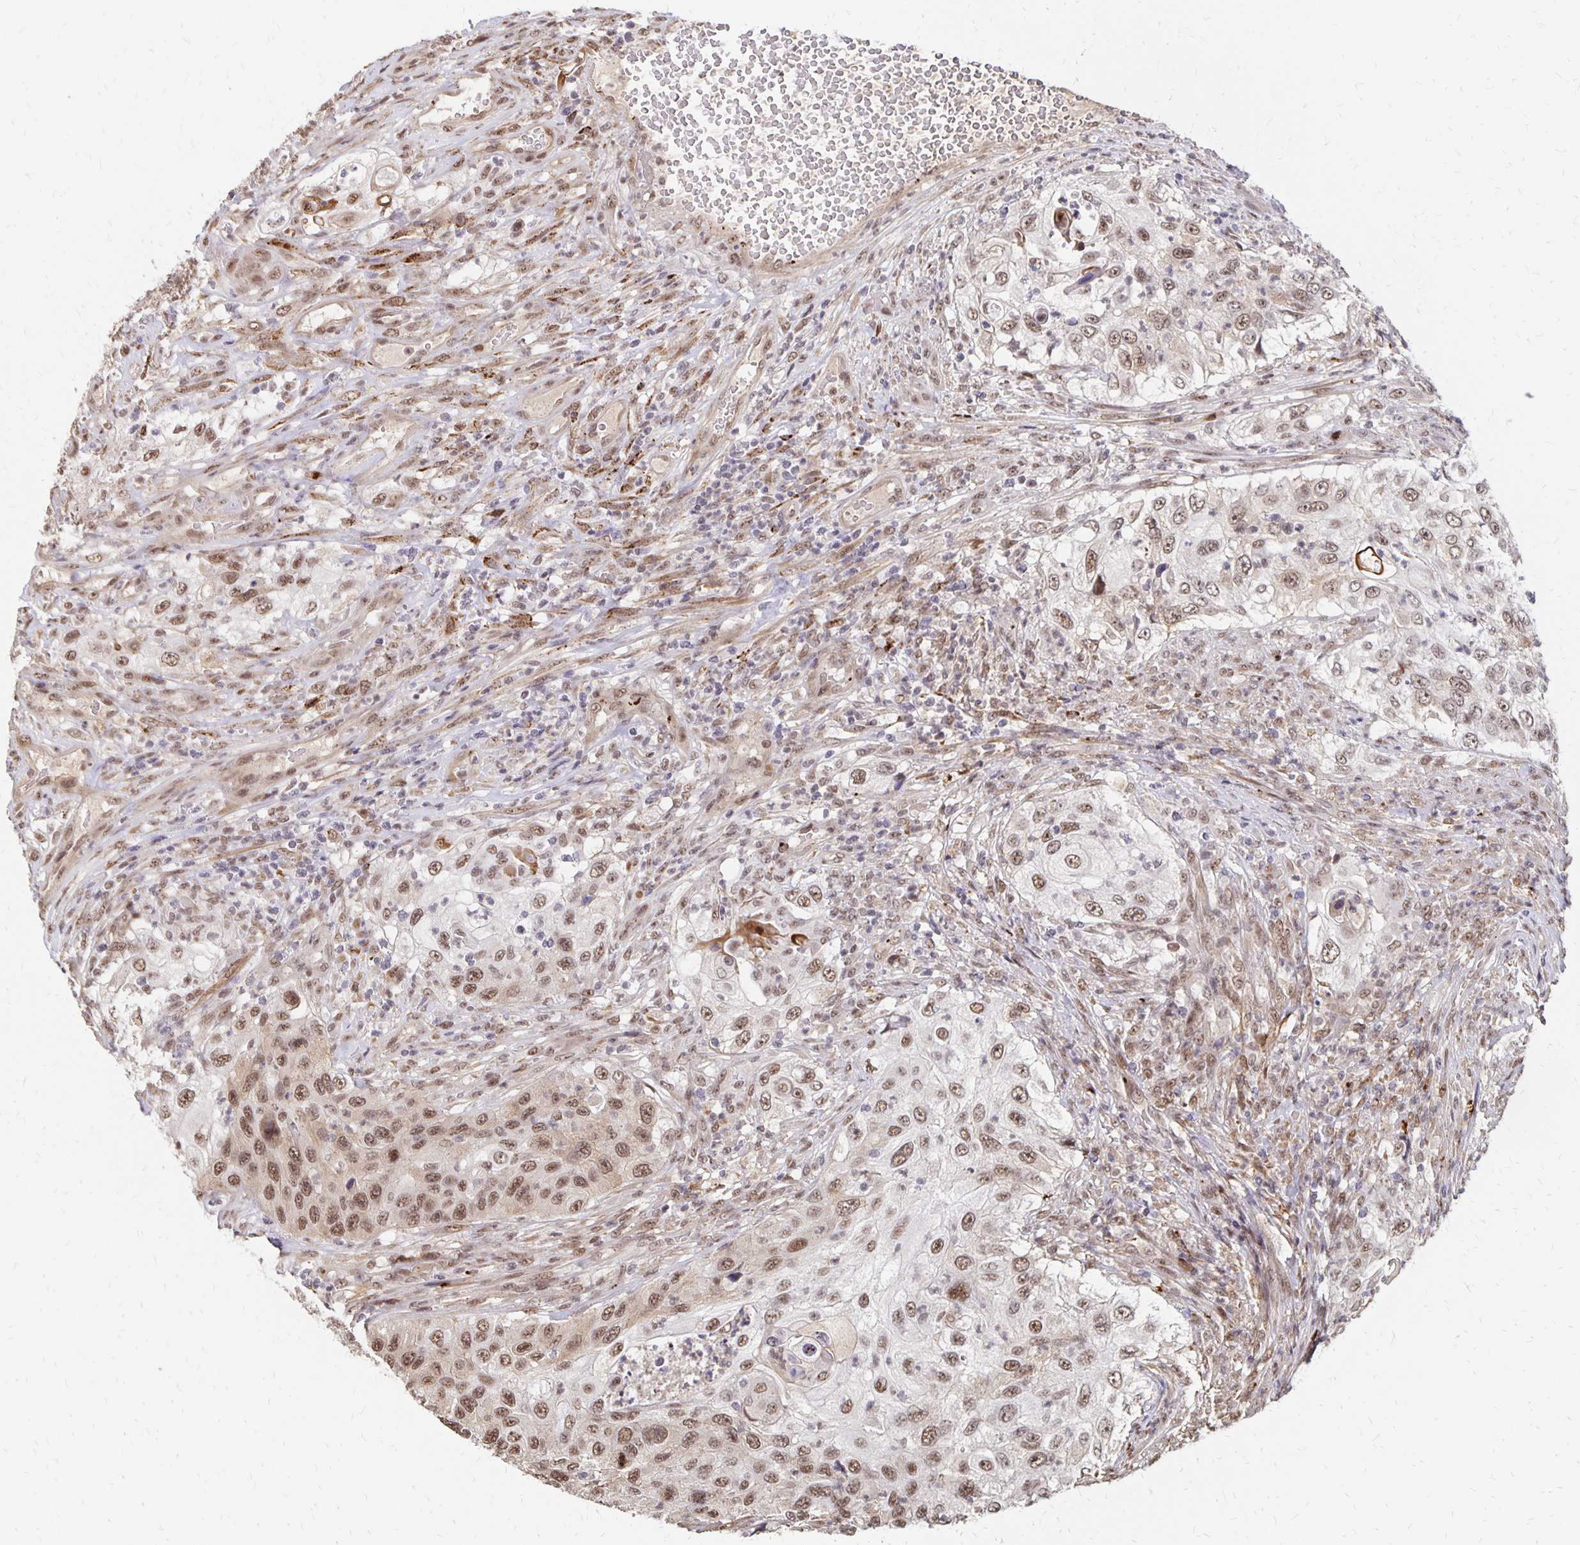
{"staining": {"intensity": "moderate", "quantity": ">75%", "location": "nuclear"}, "tissue": "urothelial cancer", "cell_type": "Tumor cells", "image_type": "cancer", "snomed": [{"axis": "morphology", "description": "Urothelial carcinoma, High grade"}, {"axis": "topography", "description": "Urinary bladder"}], "caption": "DAB (3,3'-diaminobenzidine) immunohistochemical staining of human urothelial cancer demonstrates moderate nuclear protein expression in approximately >75% of tumor cells. (DAB (3,3'-diaminobenzidine) IHC, brown staining for protein, blue staining for nuclei).", "gene": "CLASRP", "patient": {"sex": "female", "age": 60}}